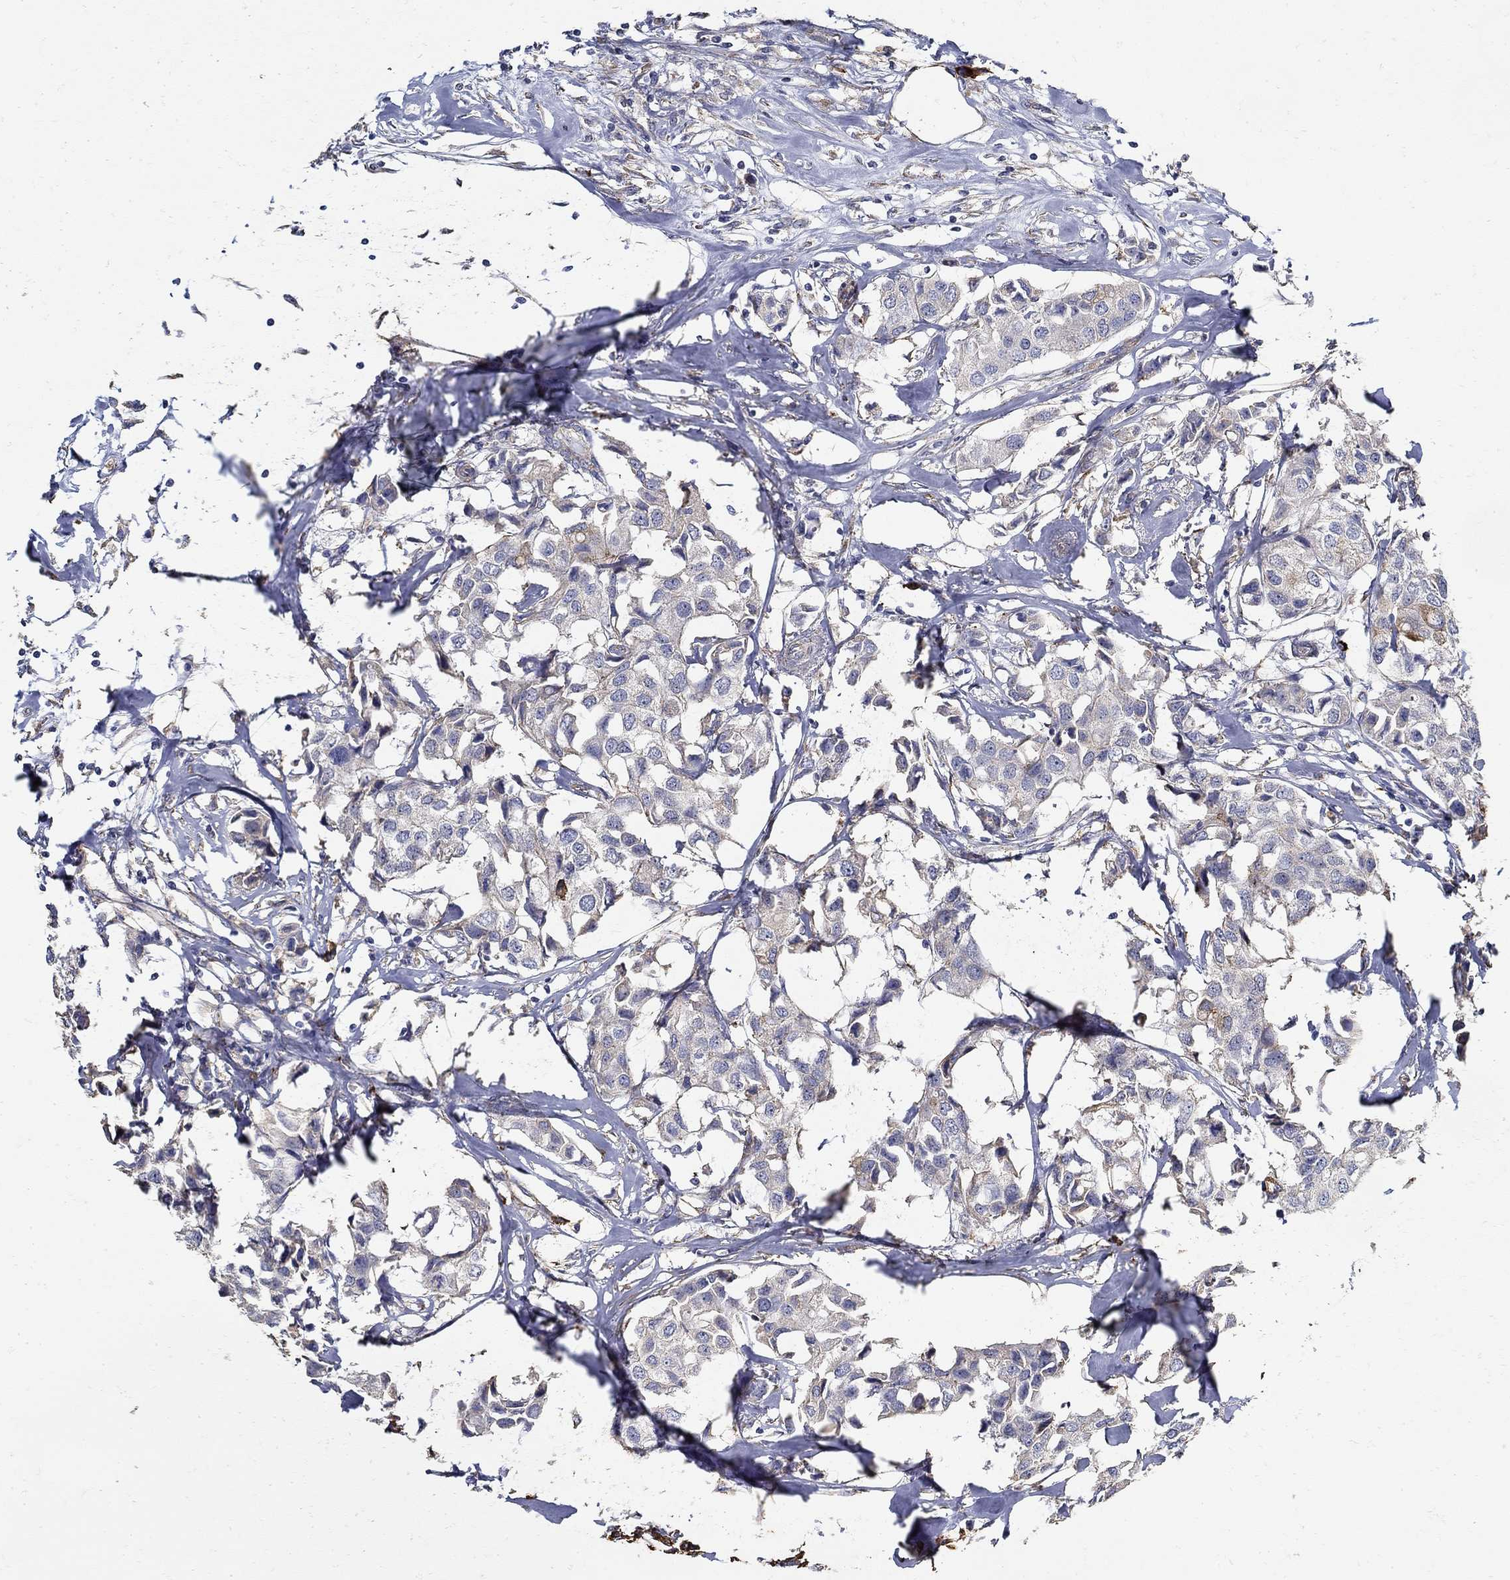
{"staining": {"intensity": "negative", "quantity": "none", "location": "none"}, "tissue": "breast cancer", "cell_type": "Tumor cells", "image_type": "cancer", "snomed": [{"axis": "morphology", "description": "Duct carcinoma"}, {"axis": "topography", "description": "Breast"}], "caption": "A high-resolution micrograph shows immunohistochemistry staining of breast cancer, which displays no significant expression in tumor cells.", "gene": "EMILIN3", "patient": {"sex": "female", "age": 80}}